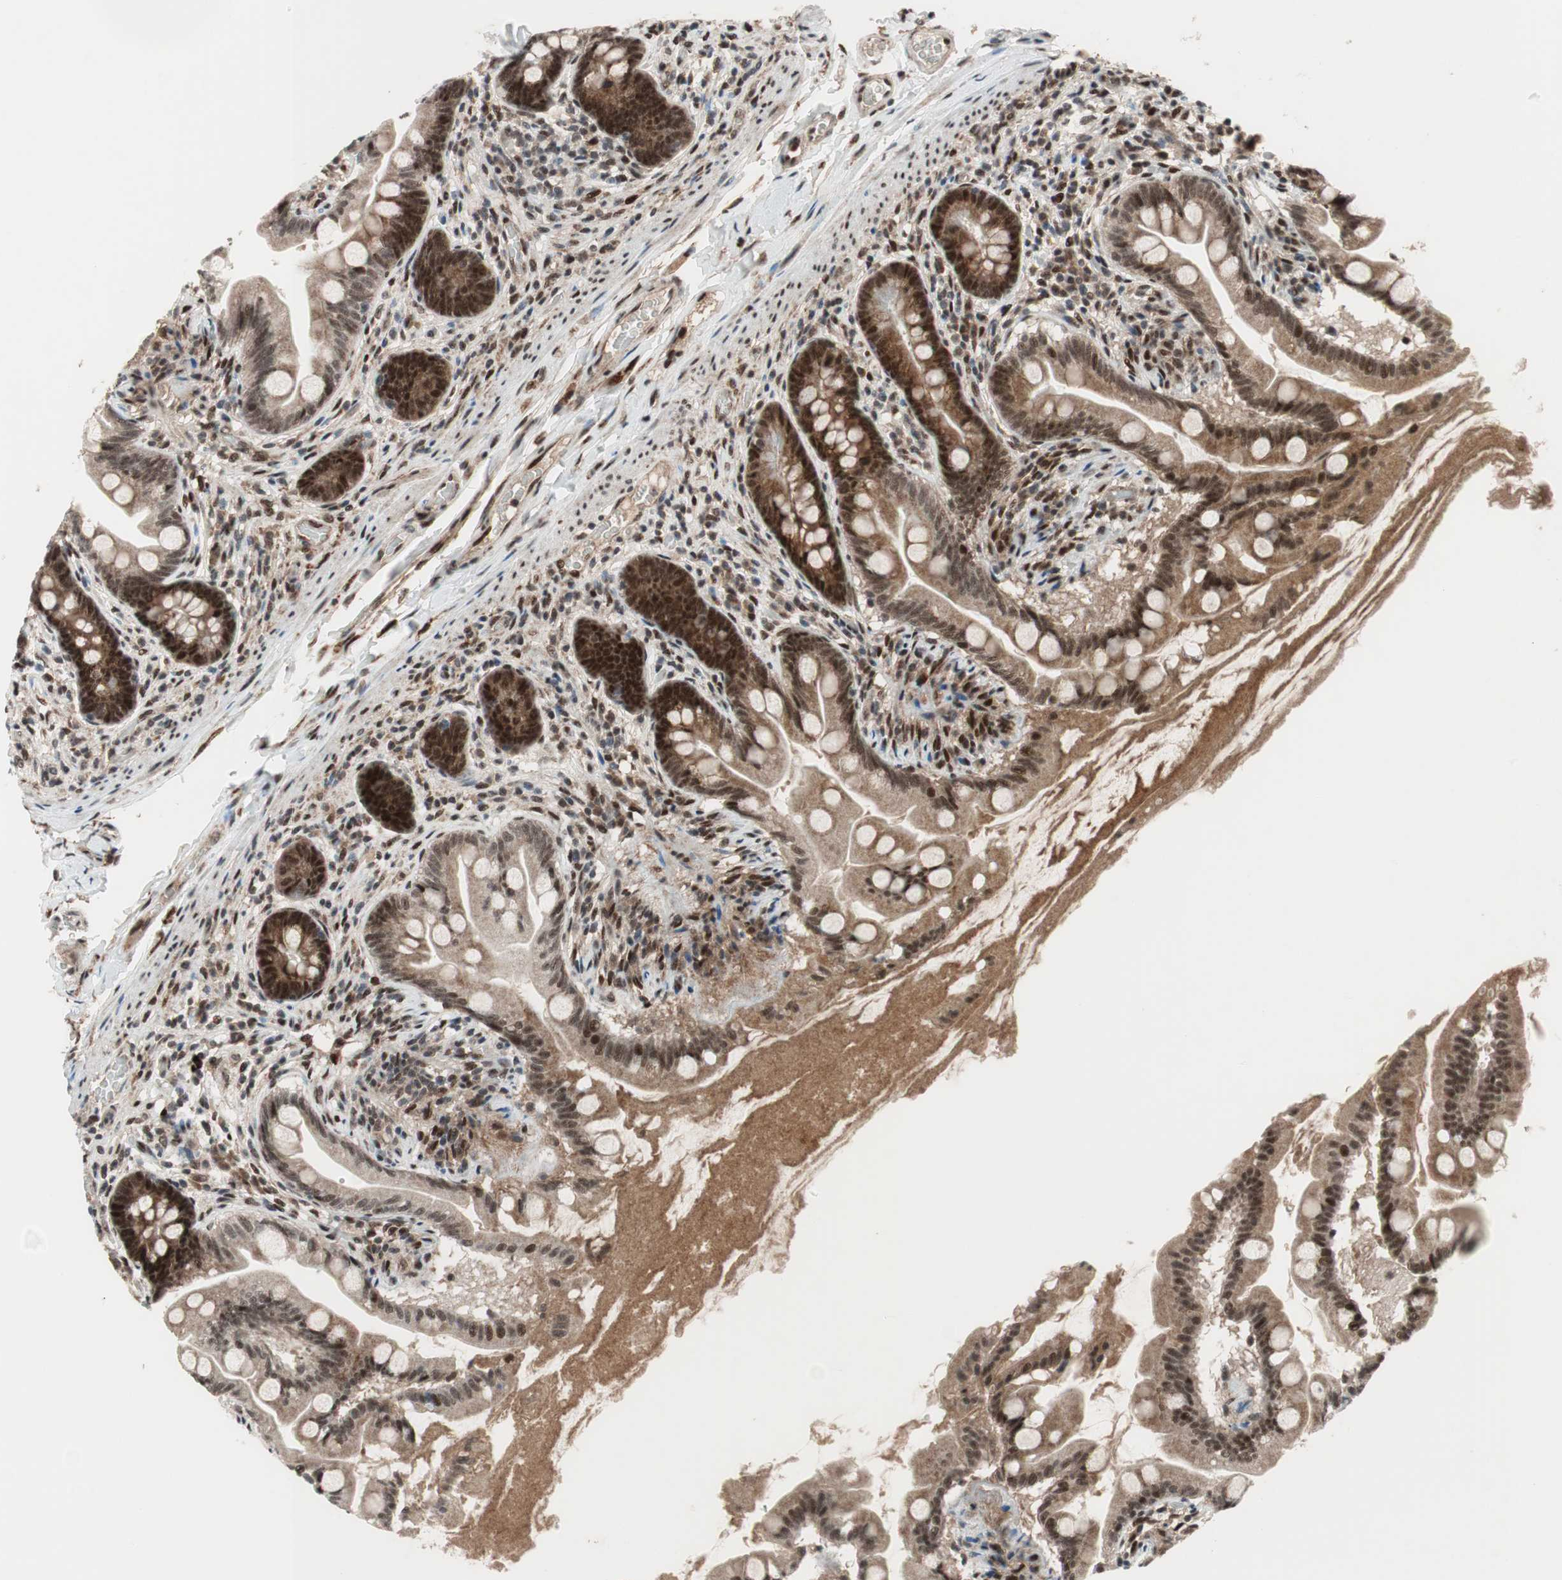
{"staining": {"intensity": "strong", "quantity": ">75%", "location": "cytoplasmic/membranous,nuclear"}, "tissue": "small intestine", "cell_type": "Glandular cells", "image_type": "normal", "snomed": [{"axis": "morphology", "description": "Normal tissue, NOS"}, {"axis": "topography", "description": "Small intestine"}], "caption": "High-power microscopy captured an immunohistochemistry photomicrograph of normal small intestine, revealing strong cytoplasmic/membranous,nuclear positivity in about >75% of glandular cells. (Brightfield microscopy of DAB IHC at high magnification).", "gene": "TCF12", "patient": {"sex": "female", "age": 56}}